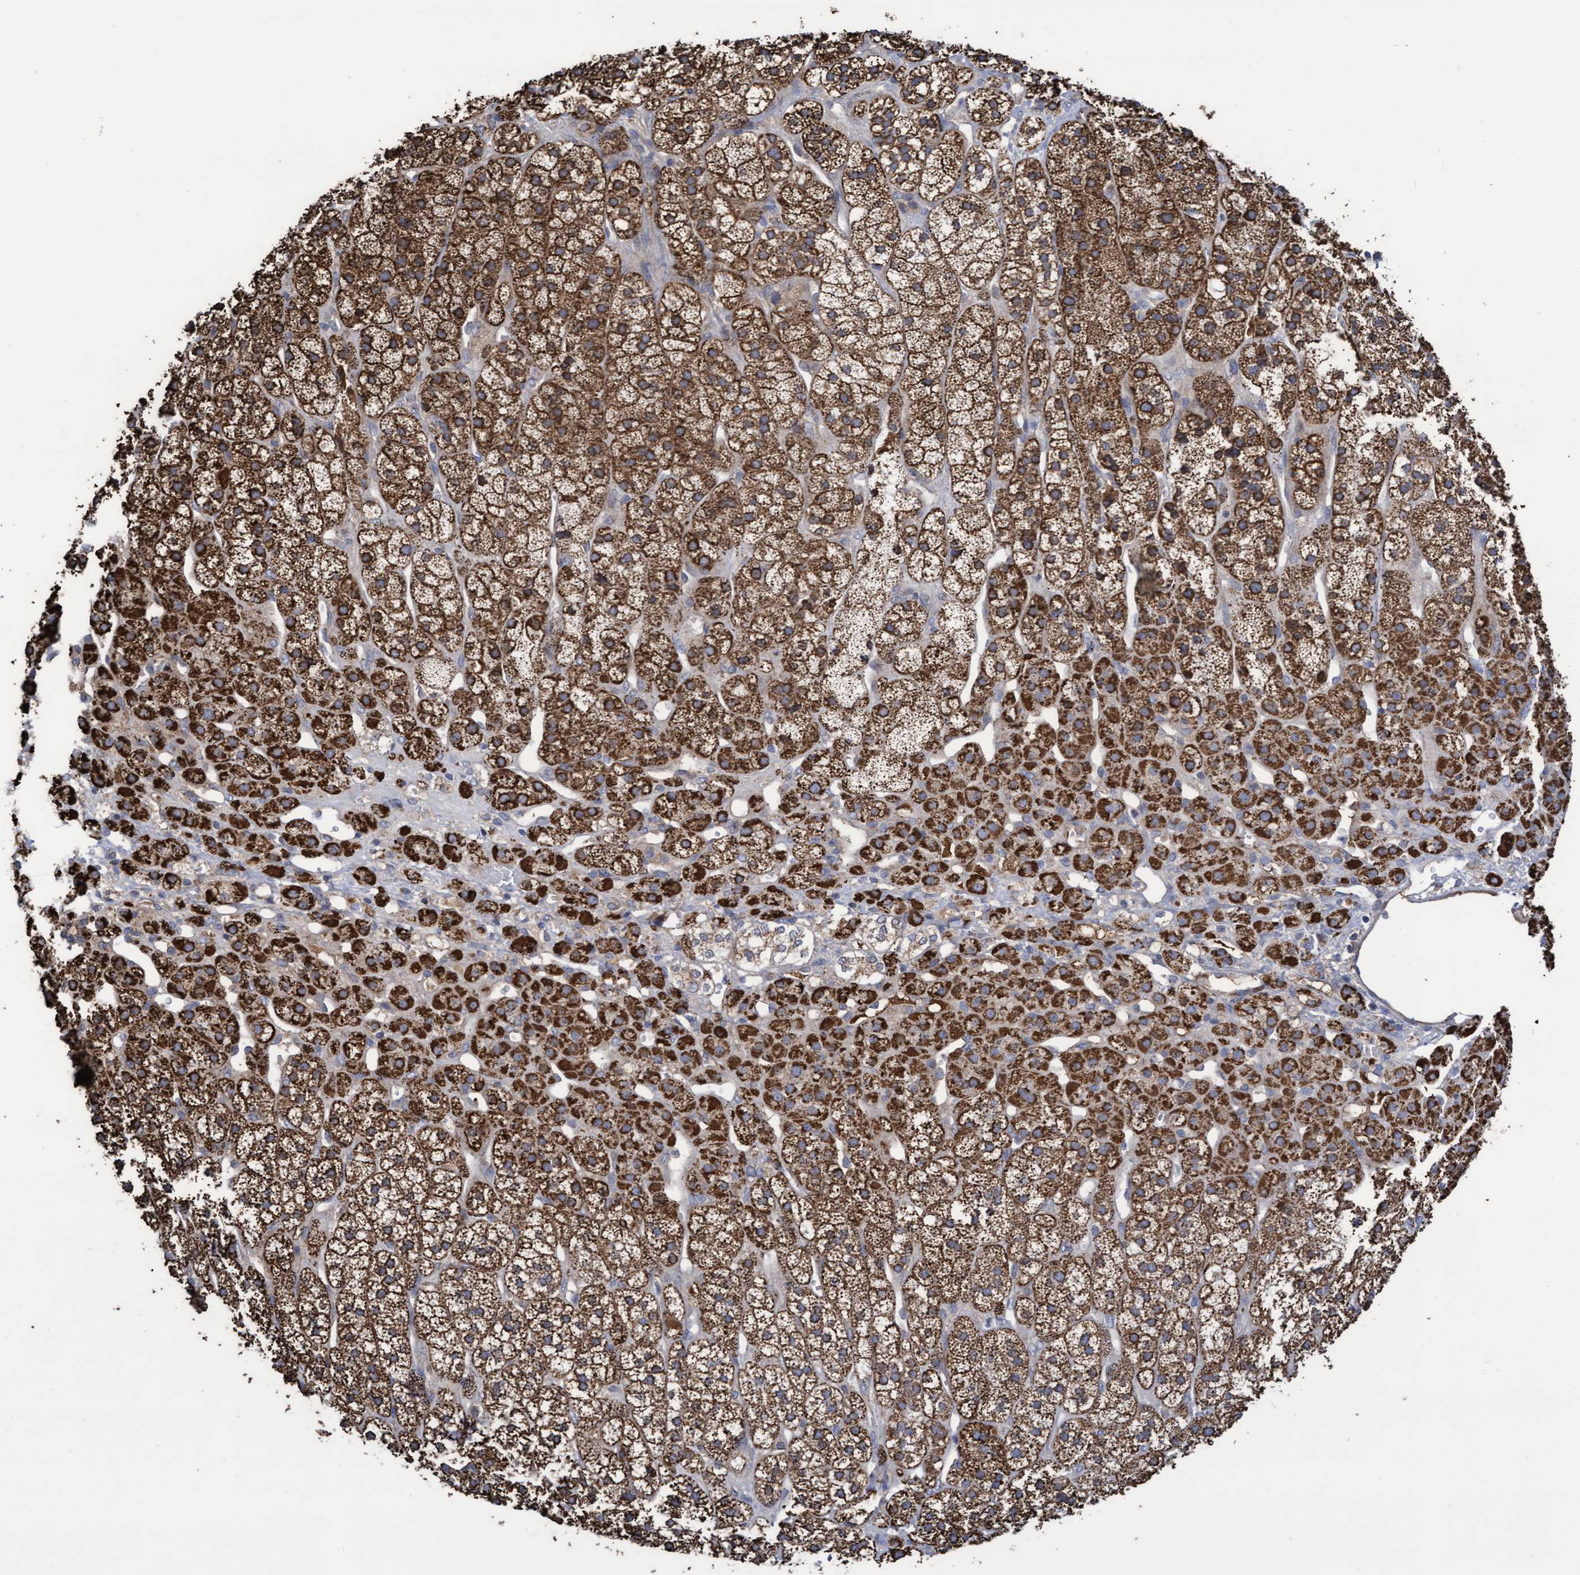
{"staining": {"intensity": "strong", "quantity": ">75%", "location": "cytoplasmic/membranous"}, "tissue": "adrenal gland", "cell_type": "Glandular cells", "image_type": "normal", "snomed": [{"axis": "morphology", "description": "Normal tissue, NOS"}, {"axis": "topography", "description": "Adrenal gland"}], "caption": "Protein analysis of unremarkable adrenal gland demonstrates strong cytoplasmic/membranous expression in about >75% of glandular cells. The protein of interest is shown in brown color, while the nuclei are stained blue.", "gene": "COBL", "patient": {"sex": "male", "age": 56}}